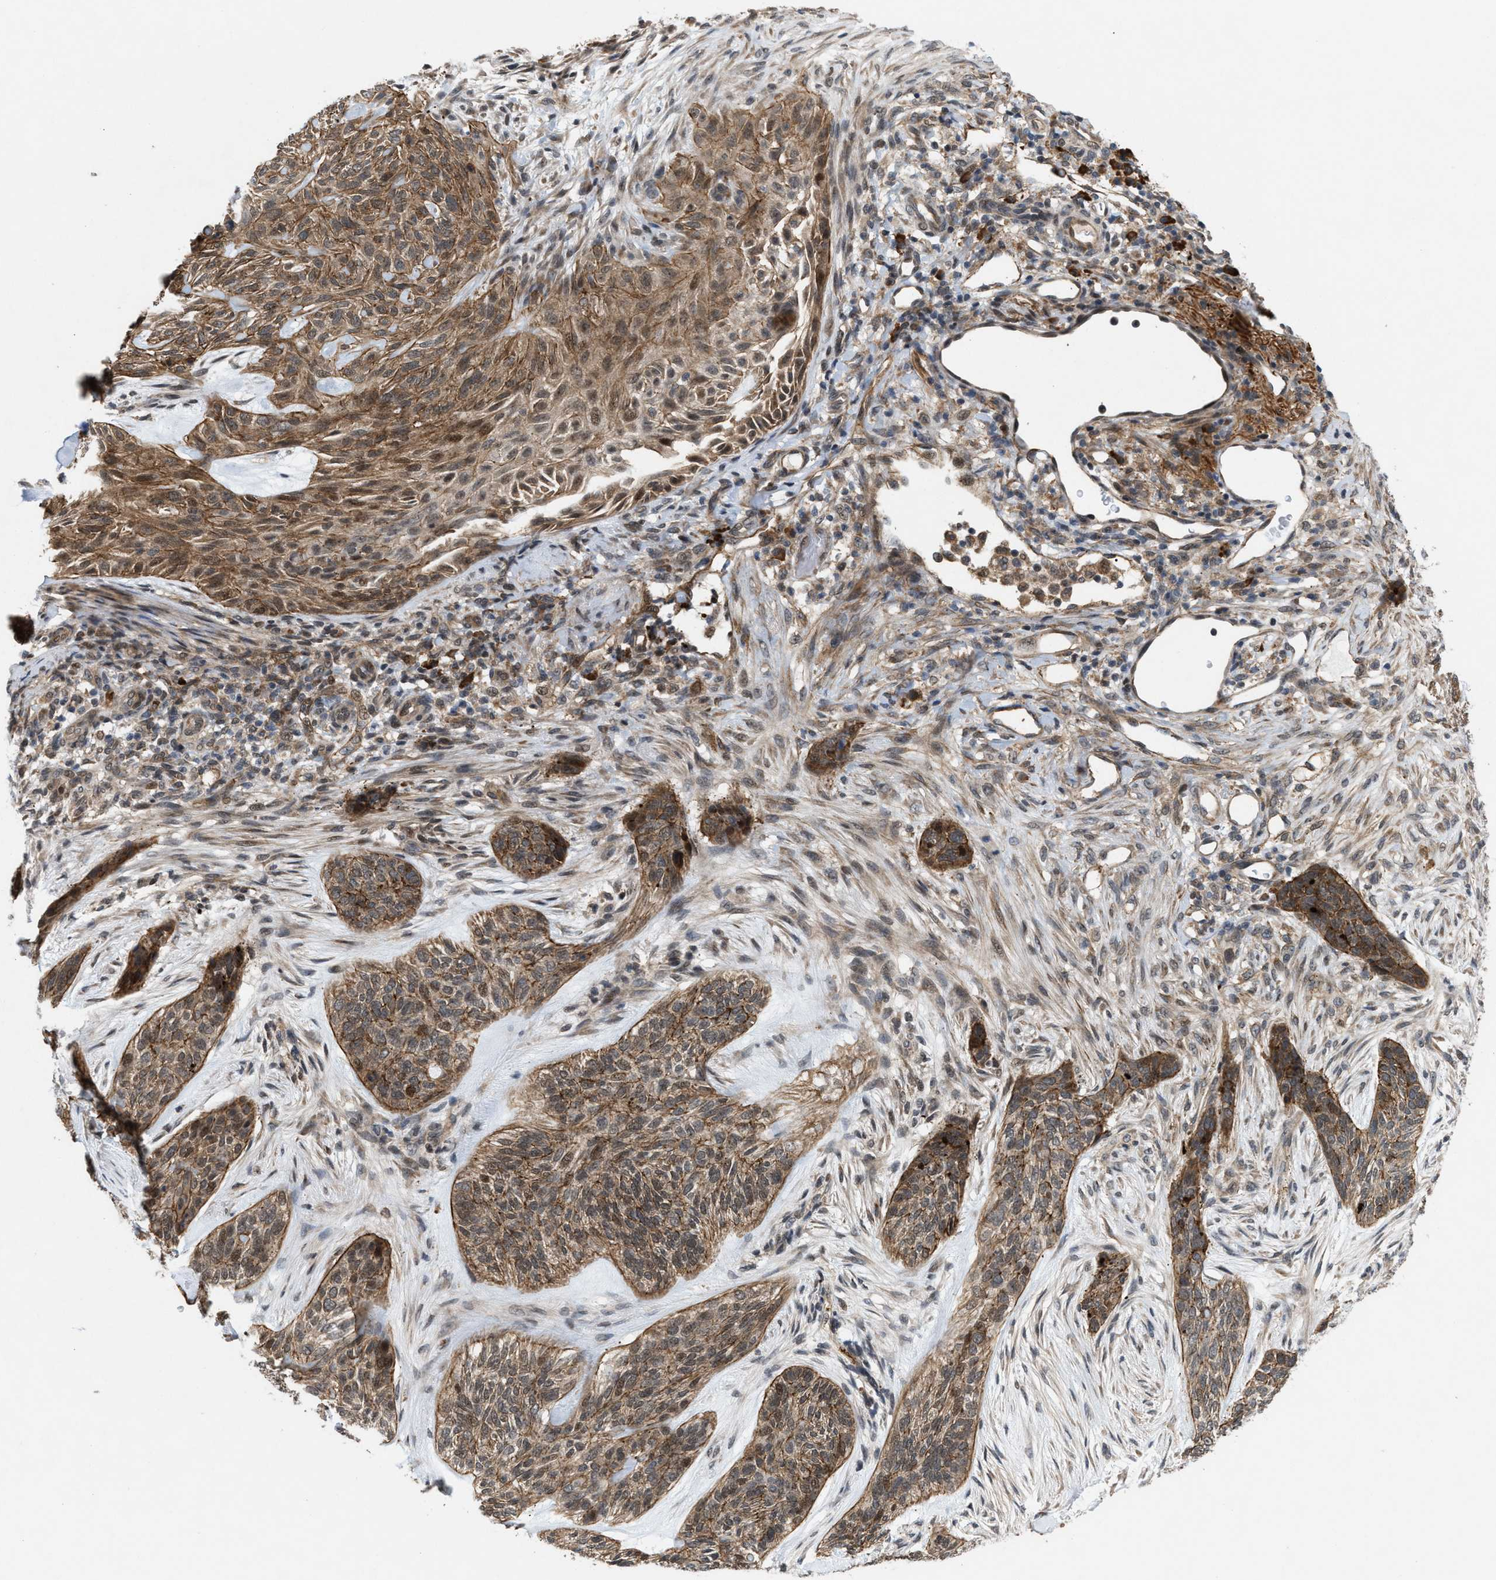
{"staining": {"intensity": "moderate", "quantity": ">75%", "location": "cytoplasmic/membranous"}, "tissue": "skin cancer", "cell_type": "Tumor cells", "image_type": "cancer", "snomed": [{"axis": "morphology", "description": "Basal cell carcinoma"}, {"axis": "topography", "description": "Skin"}], "caption": "Skin cancer (basal cell carcinoma) stained for a protein displays moderate cytoplasmic/membranous positivity in tumor cells. Using DAB (brown) and hematoxylin (blue) stains, captured at high magnification using brightfield microscopy.", "gene": "MFSD6", "patient": {"sex": "male", "age": 55}}